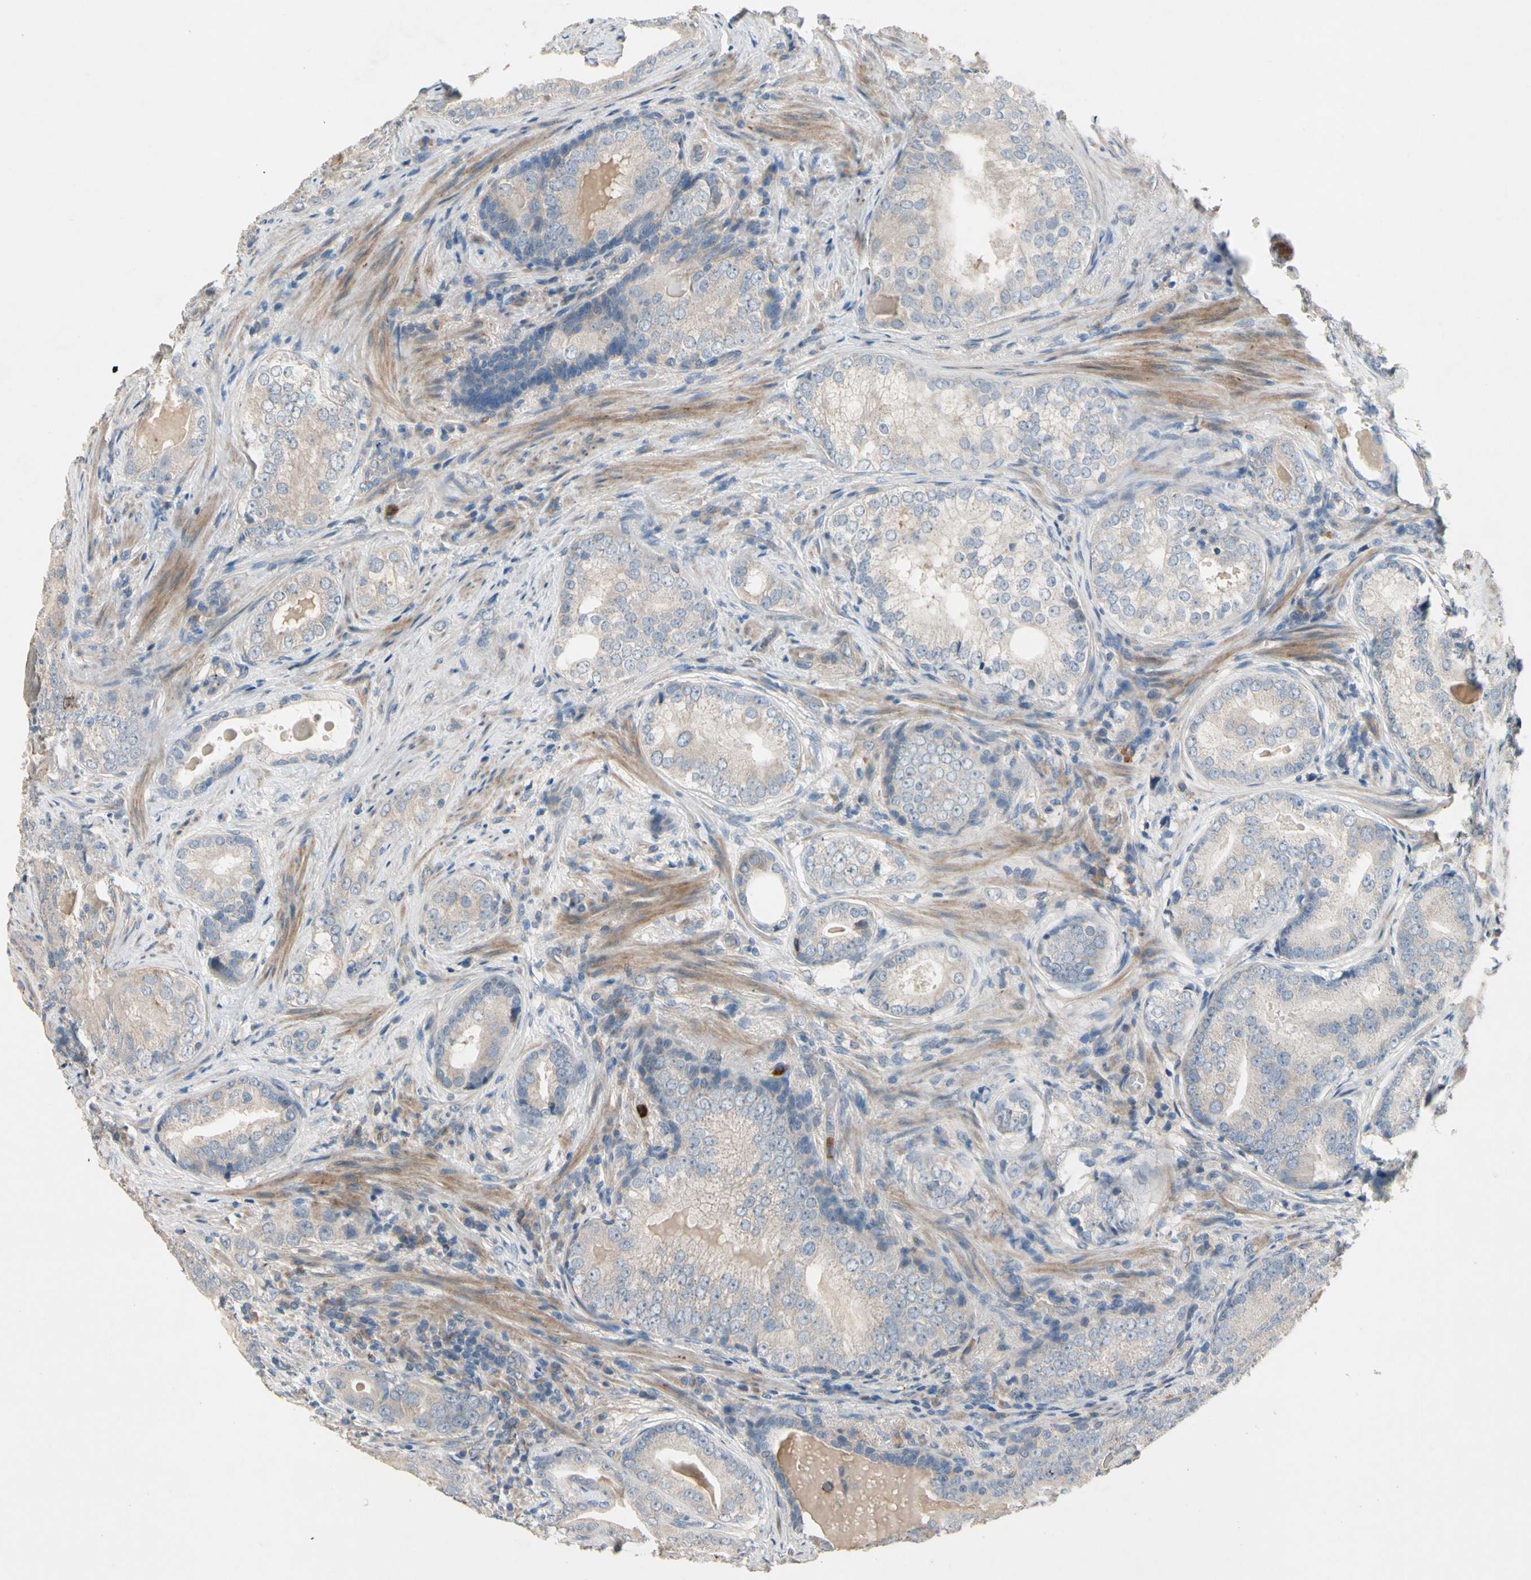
{"staining": {"intensity": "weak", "quantity": ">75%", "location": "cytoplasmic/membranous"}, "tissue": "prostate cancer", "cell_type": "Tumor cells", "image_type": "cancer", "snomed": [{"axis": "morphology", "description": "Adenocarcinoma, High grade"}, {"axis": "topography", "description": "Prostate"}], "caption": "A histopathology image showing weak cytoplasmic/membranous expression in about >75% of tumor cells in prostate cancer (adenocarcinoma (high-grade)), as visualized by brown immunohistochemical staining.", "gene": "SIGLEC5", "patient": {"sex": "male", "age": 66}}